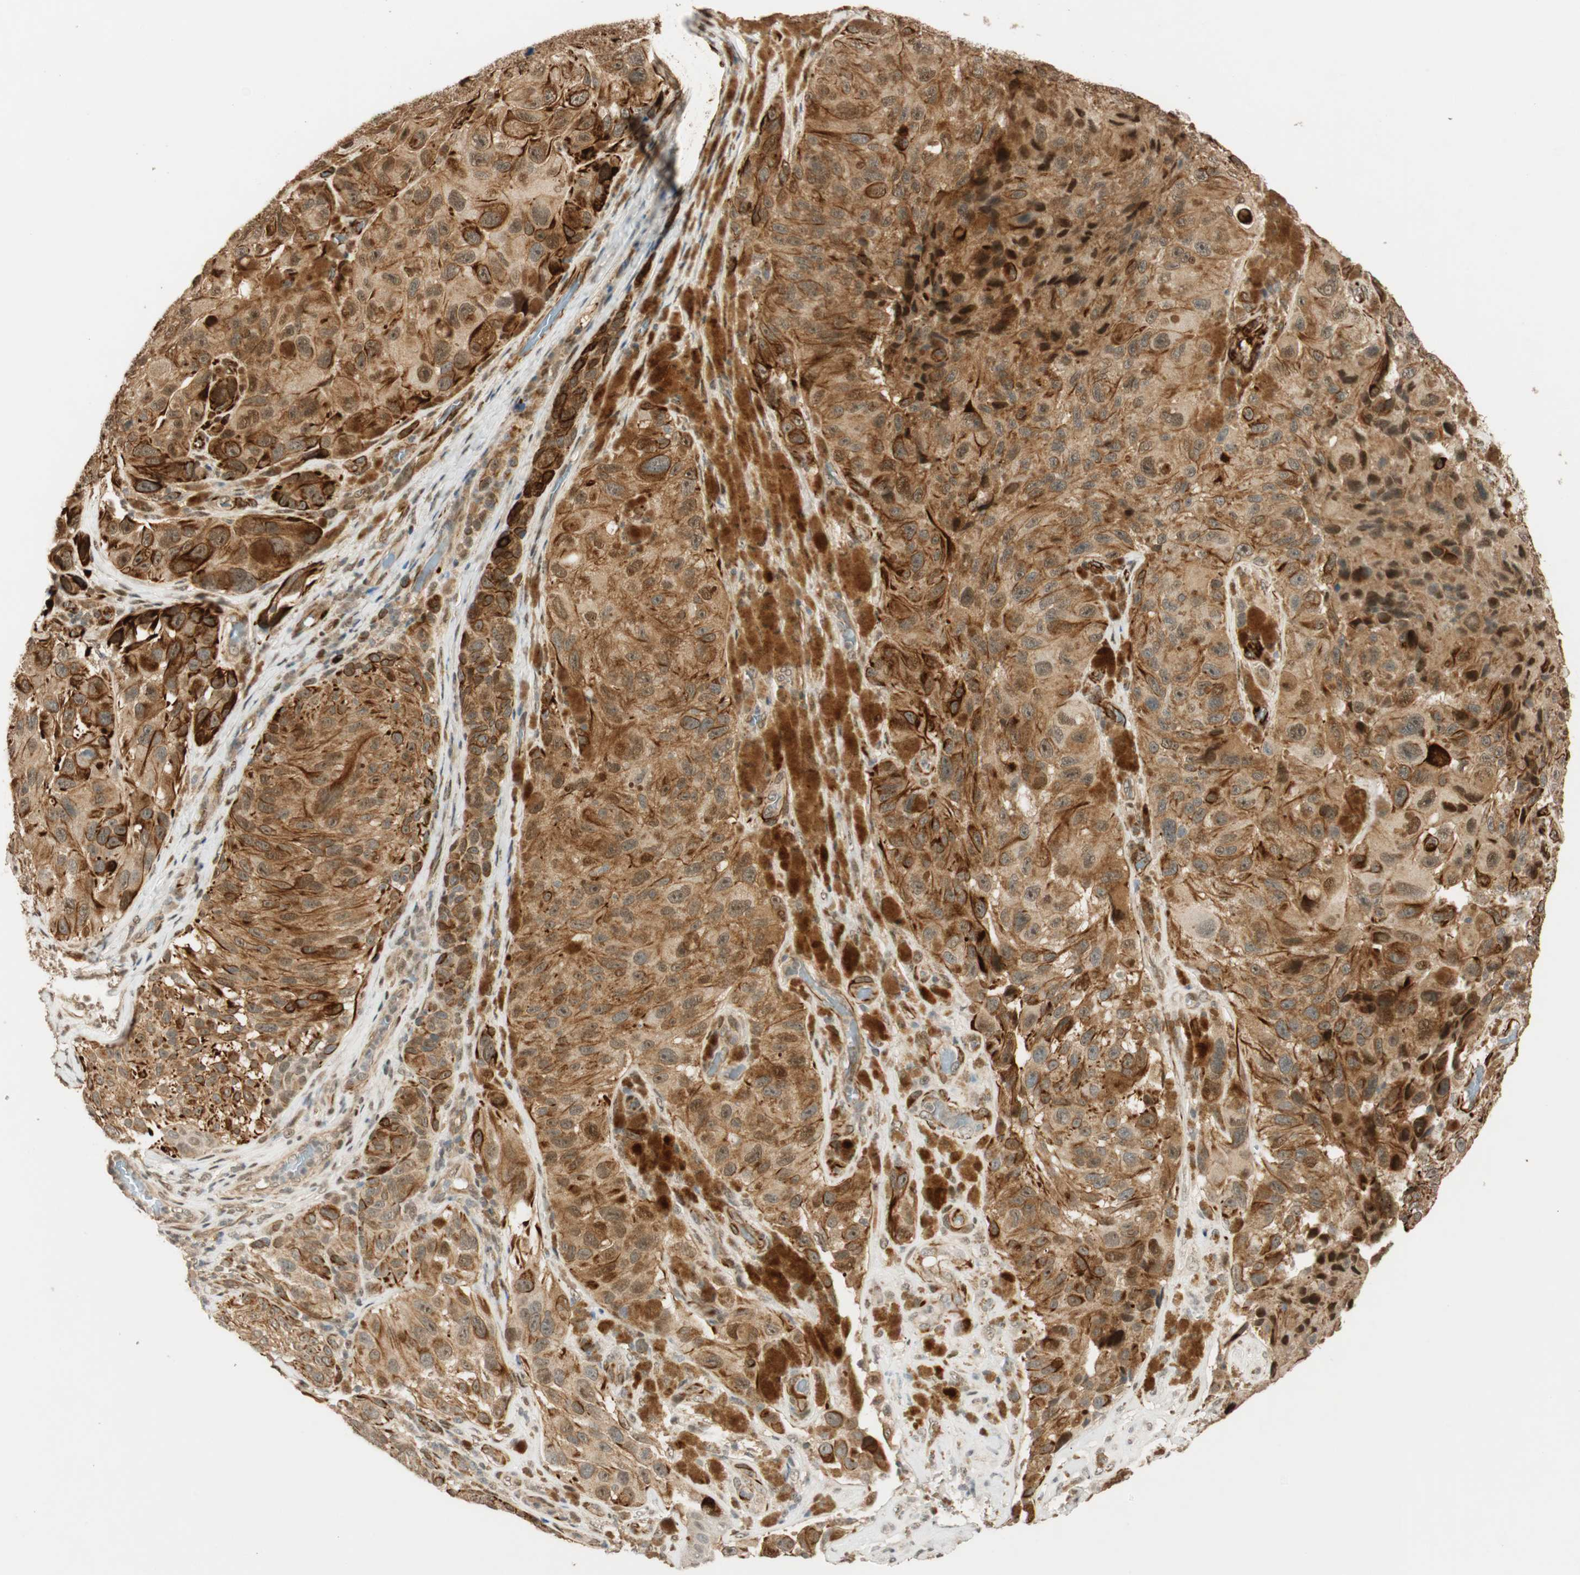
{"staining": {"intensity": "strong", "quantity": ">75%", "location": "cytoplasmic/membranous"}, "tissue": "melanoma", "cell_type": "Tumor cells", "image_type": "cancer", "snomed": [{"axis": "morphology", "description": "Malignant melanoma, NOS"}, {"axis": "topography", "description": "Skin"}], "caption": "About >75% of tumor cells in human melanoma display strong cytoplasmic/membranous protein staining as visualized by brown immunohistochemical staining.", "gene": "NES", "patient": {"sex": "female", "age": 73}}